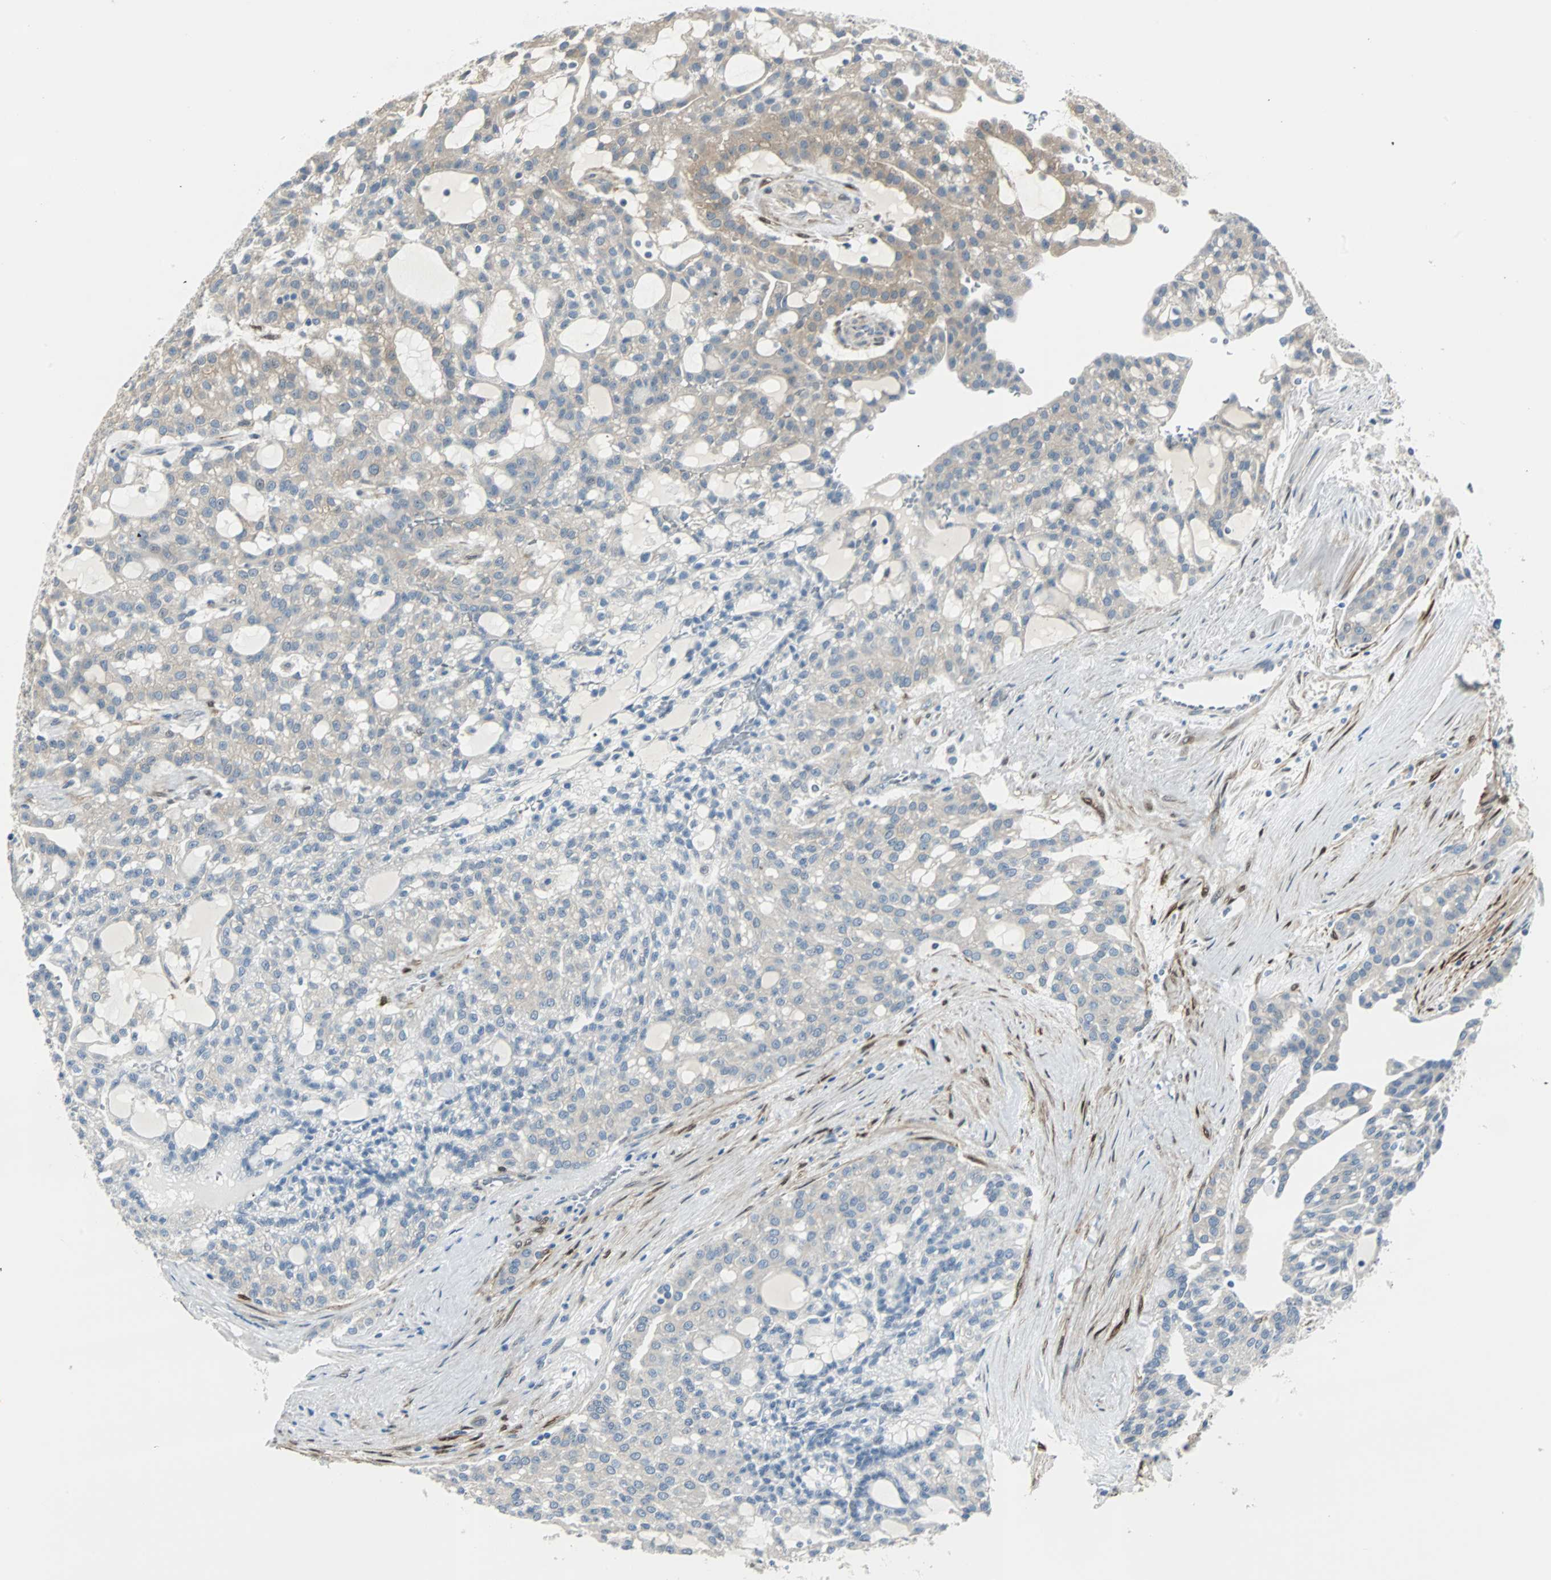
{"staining": {"intensity": "weak", "quantity": "<25%", "location": "cytoplasmic/membranous"}, "tissue": "renal cancer", "cell_type": "Tumor cells", "image_type": "cancer", "snomed": [{"axis": "morphology", "description": "Adenocarcinoma, NOS"}, {"axis": "topography", "description": "Kidney"}], "caption": "The photomicrograph exhibits no staining of tumor cells in adenocarcinoma (renal). The staining is performed using DAB (3,3'-diaminobenzidine) brown chromogen with nuclei counter-stained in using hematoxylin.", "gene": "FHL2", "patient": {"sex": "male", "age": 63}}